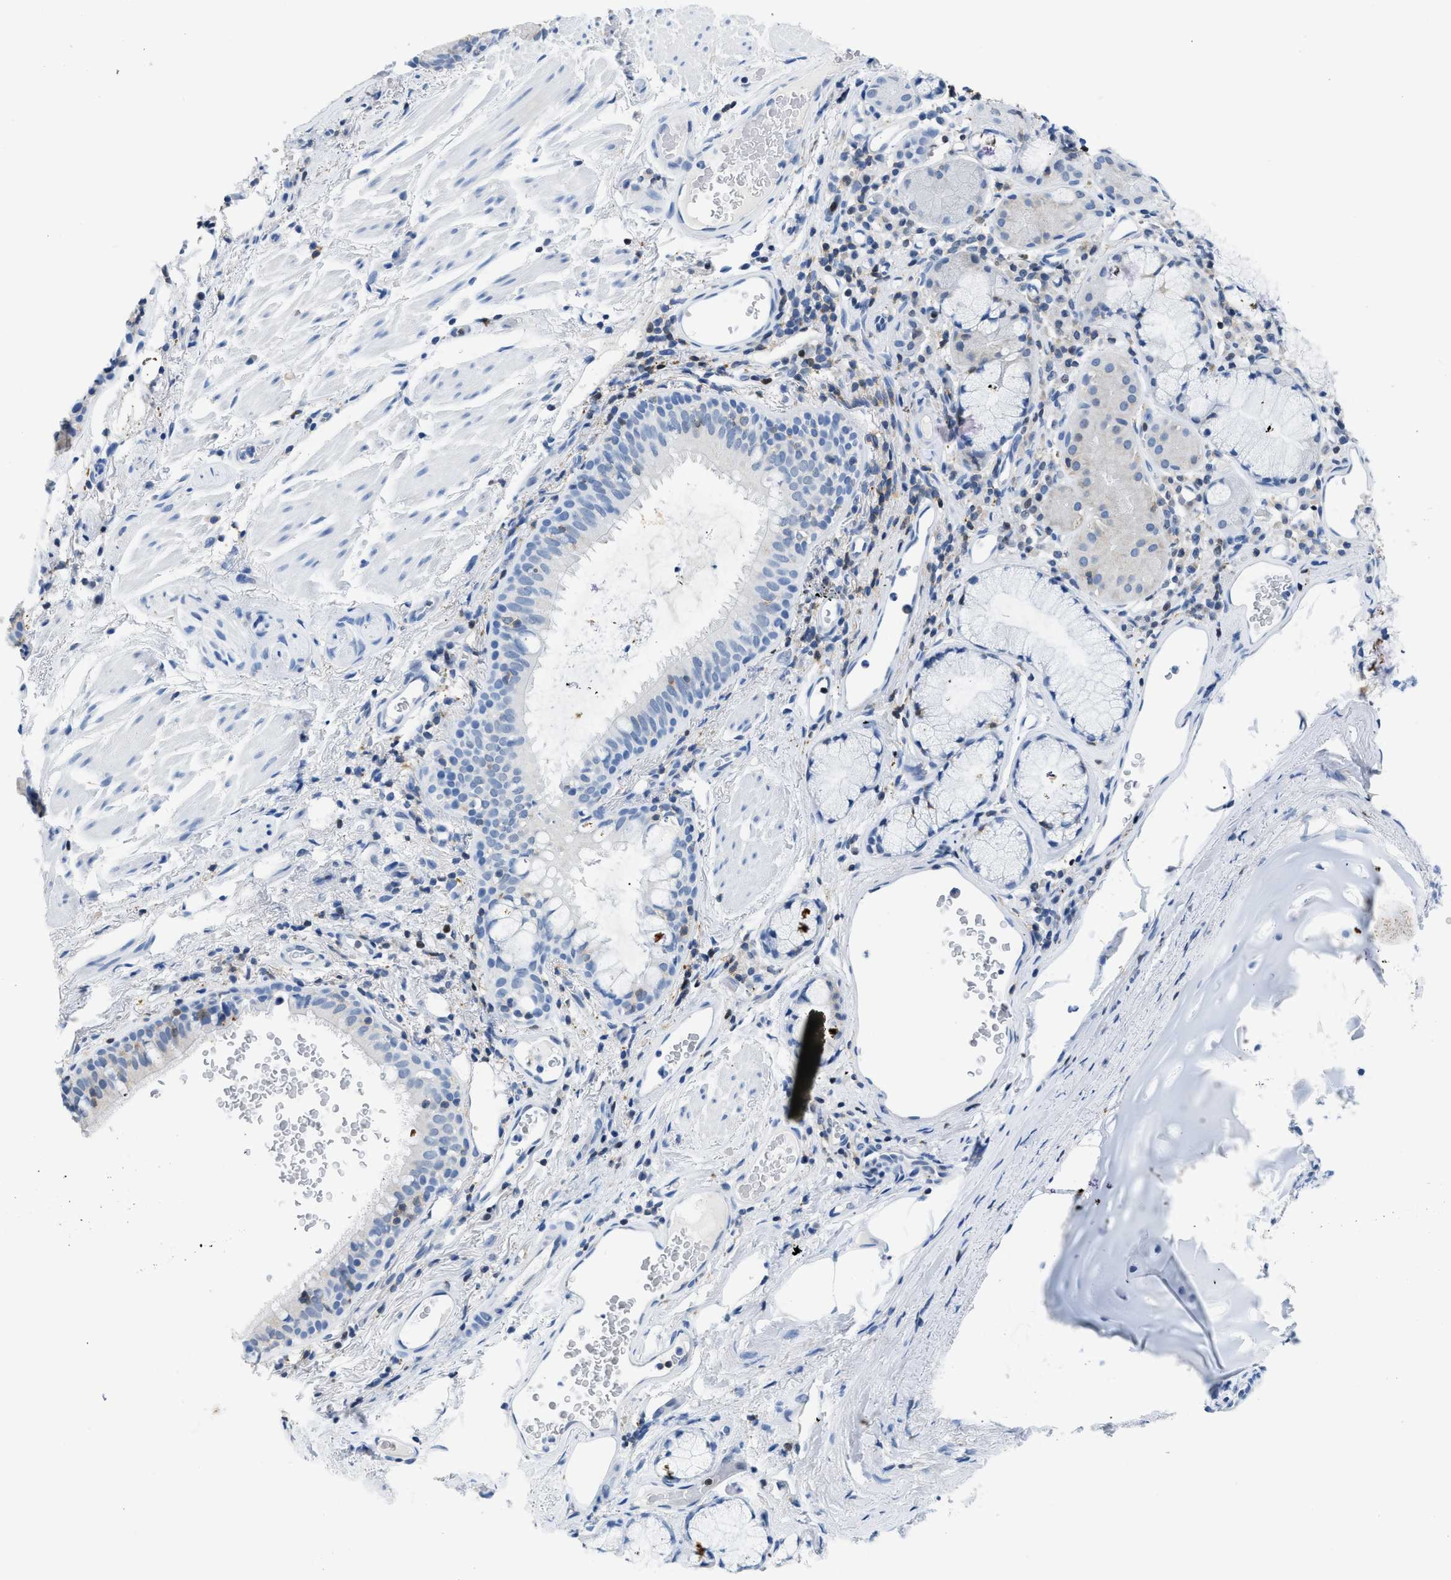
{"staining": {"intensity": "negative", "quantity": "none", "location": "none"}, "tissue": "bronchus", "cell_type": "Respiratory epithelial cells", "image_type": "normal", "snomed": [{"axis": "morphology", "description": "Normal tissue, NOS"}, {"axis": "morphology", "description": "Inflammation, NOS"}, {"axis": "topography", "description": "Cartilage tissue"}, {"axis": "topography", "description": "Bronchus"}], "caption": "This is an IHC image of unremarkable human bronchus. There is no positivity in respiratory epithelial cells.", "gene": "NFATC2", "patient": {"sex": "male", "age": 77}}